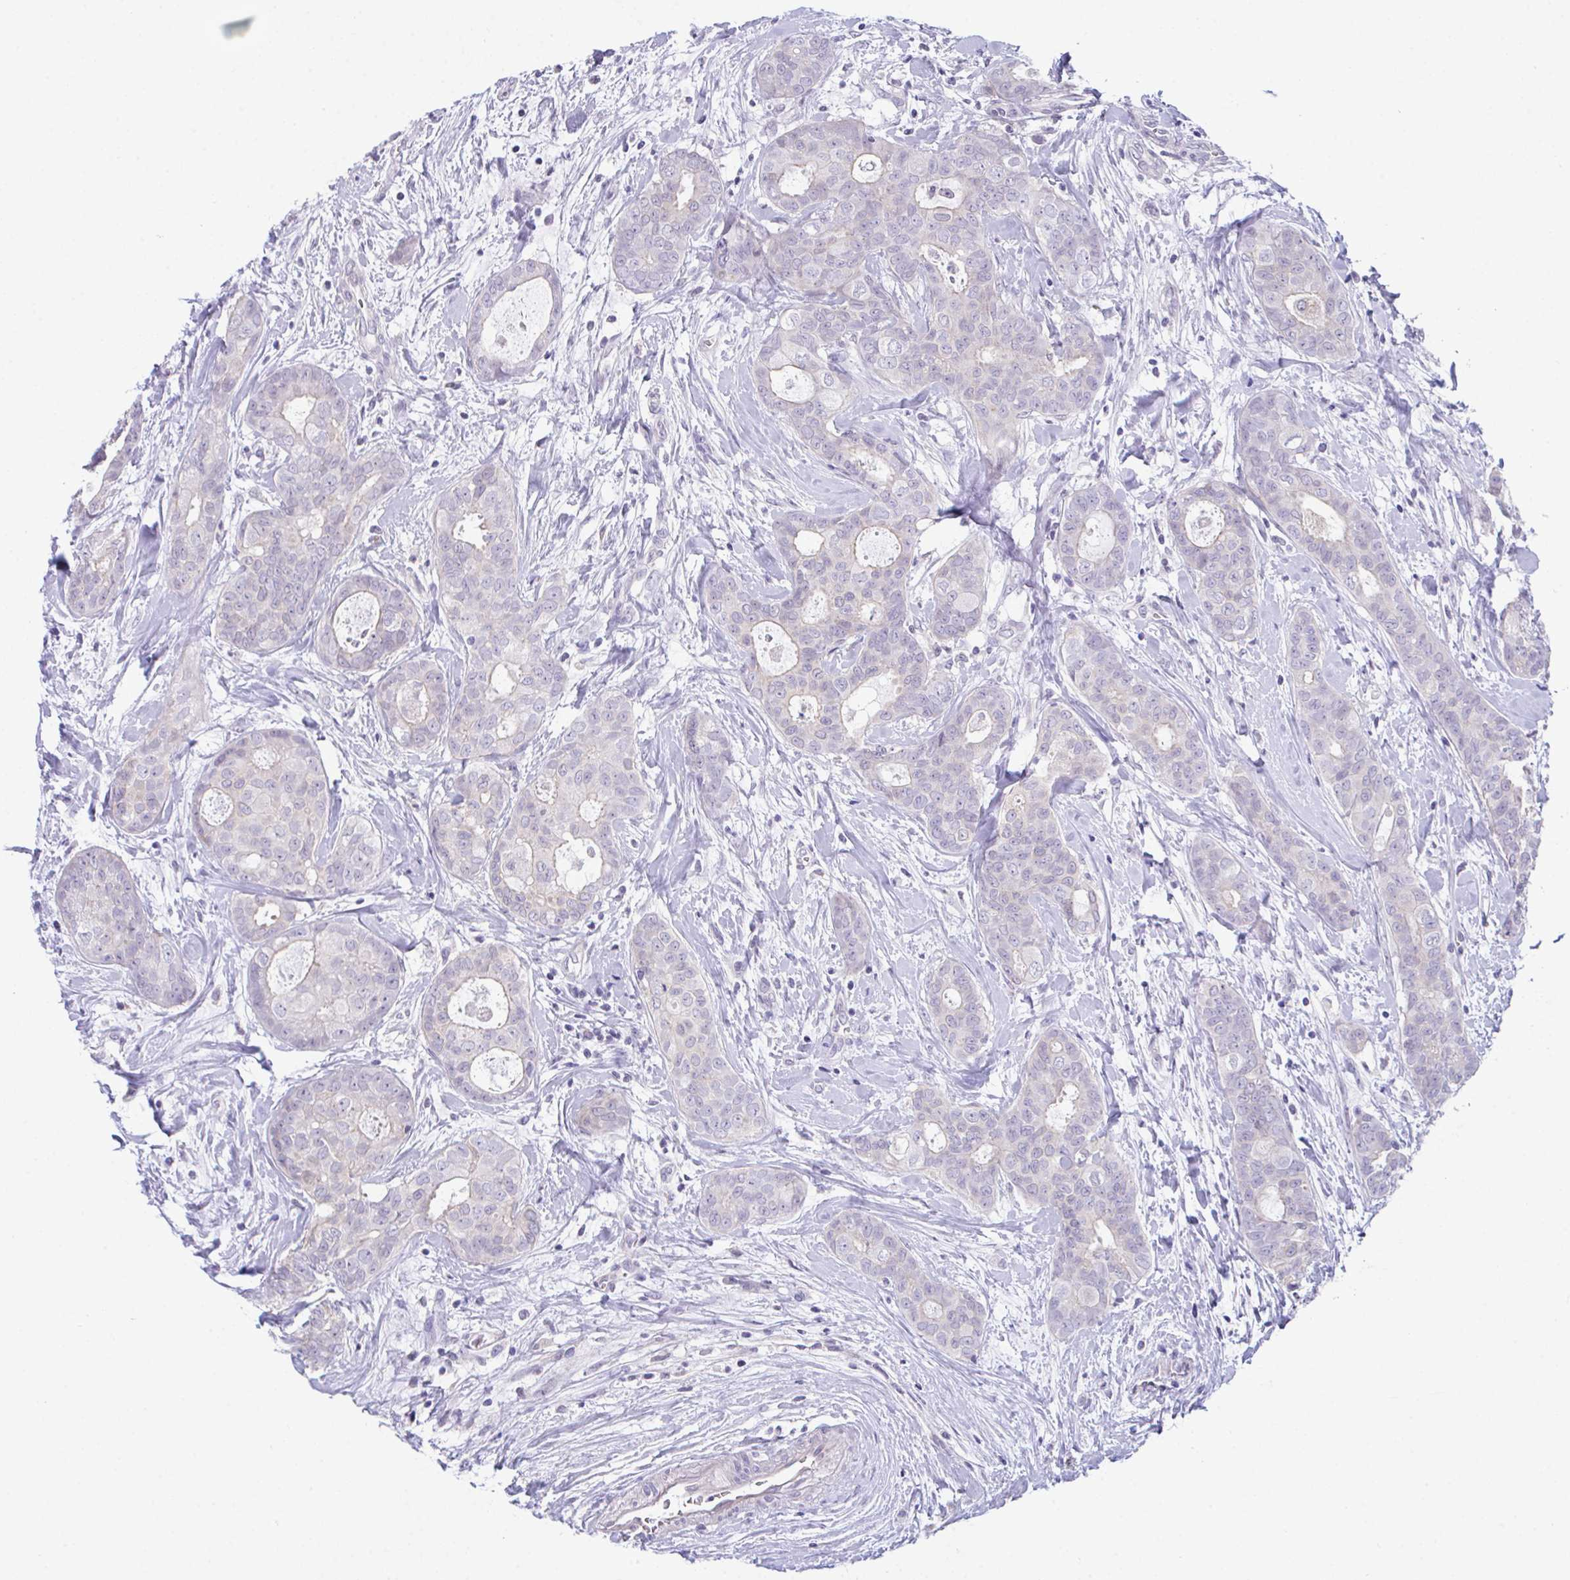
{"staining": {"intensity": "negative", "quantity": "none", "location": "none"}, "tissue": "breast cancer", "cell_type": "Tumor cells", "image_type": "cancer", "snomed": [{"axis": "morphology", "description": "Duct carcinoma"}, {"axis": "topography", "description": "Breast"}], "caption": "The micrograph shows no significant positivity in tumor cells of infiltrating ductal carcinoma (breast).", "gene": "ATP6V0D2", "patient": {"sex": "female", "age": 45}}